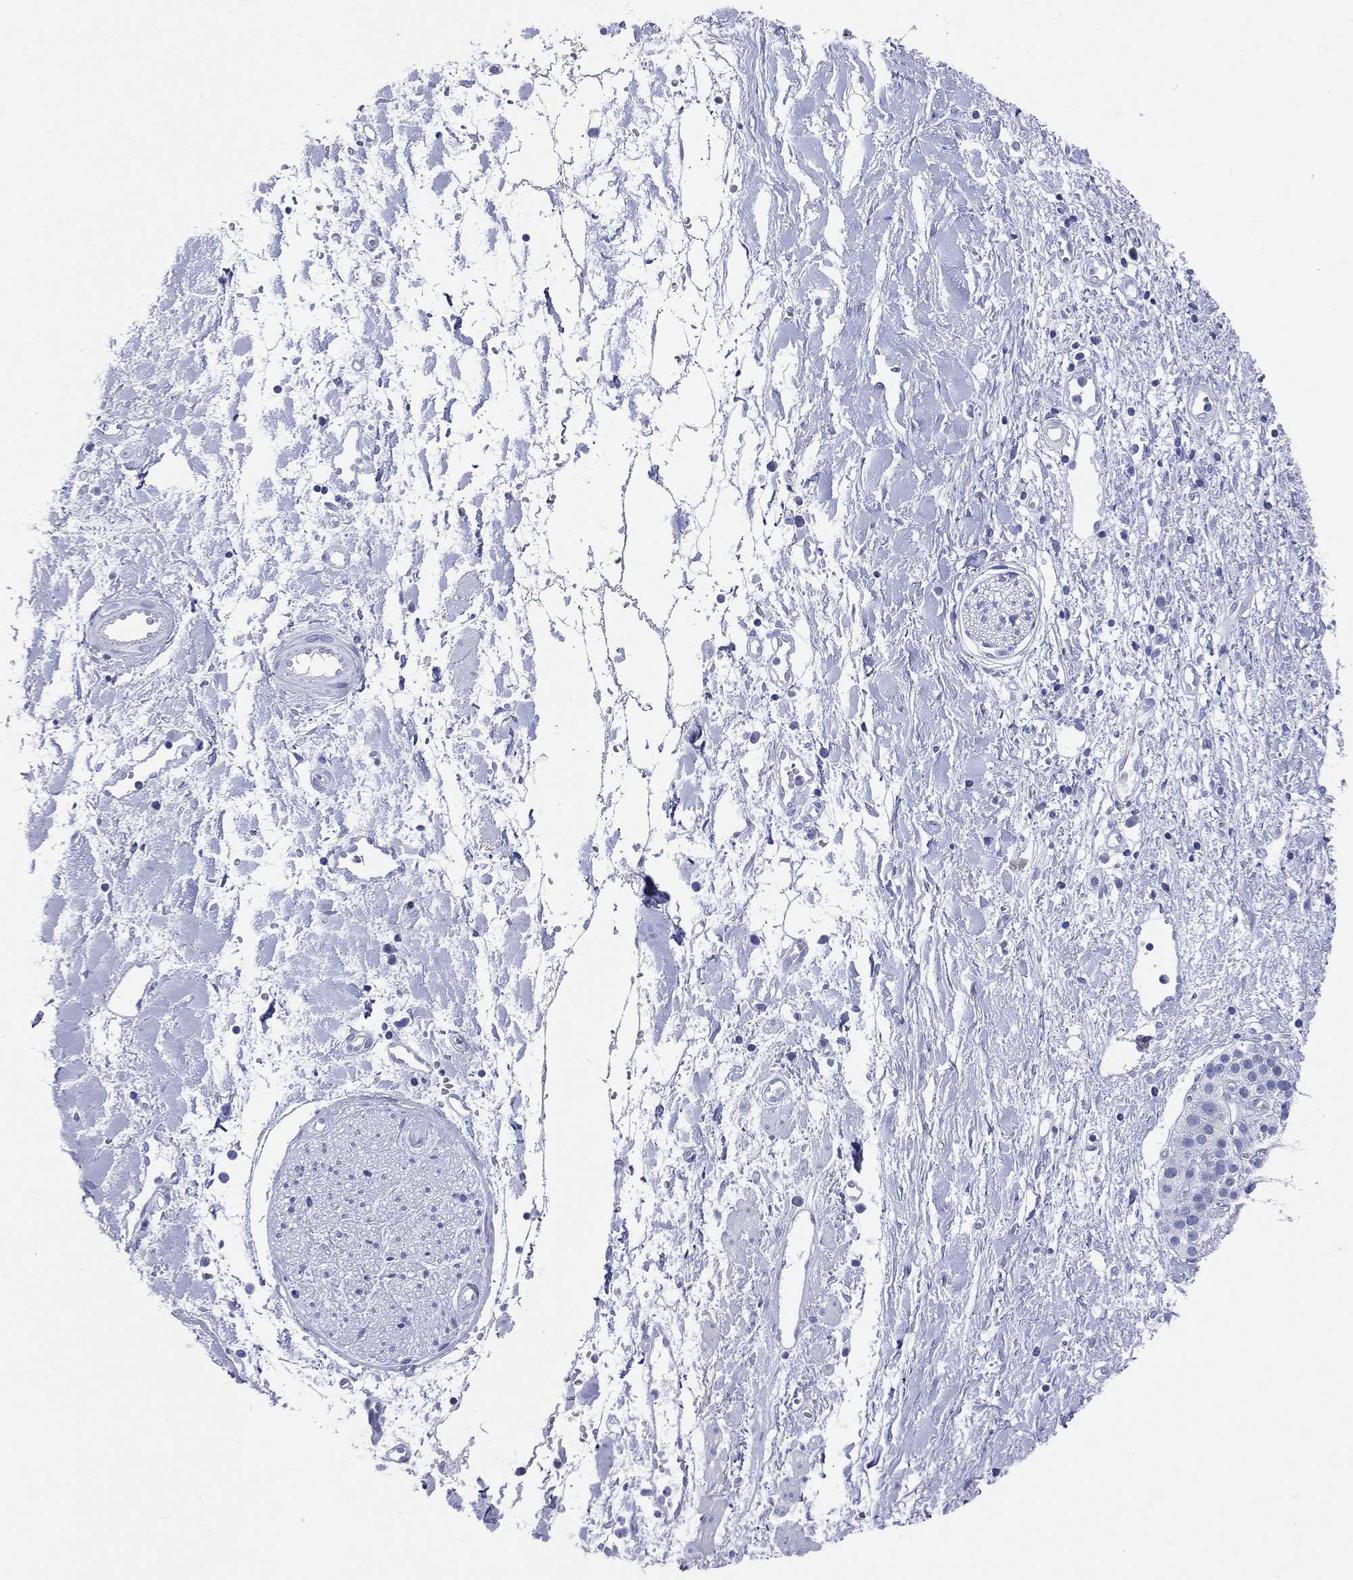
{"staining": {"intensity": "negative", "quantity": "none", "location": "none"}, "tissue": "soft tissue", "cell_type": "Fibroblasts", "image_type": "normal", "snomed": [{"axis": "morphology", "description": "Normal tissue, NOS"}, {"axis": "morphology", "description": "Adenocarcinoma, NOS"}, {"axis": "topography", "description": "Pancreas"}, {"axis": "topography", "description": "Peripheral nerve tissue"}], "caption": "This is an immunohistochemistry (IHC) micrograph of unremarkable human soft tissue. There is no staining in fibroblasts.", "gene": "CYLC1", "patient": {"sex": "male", "age": 61}}